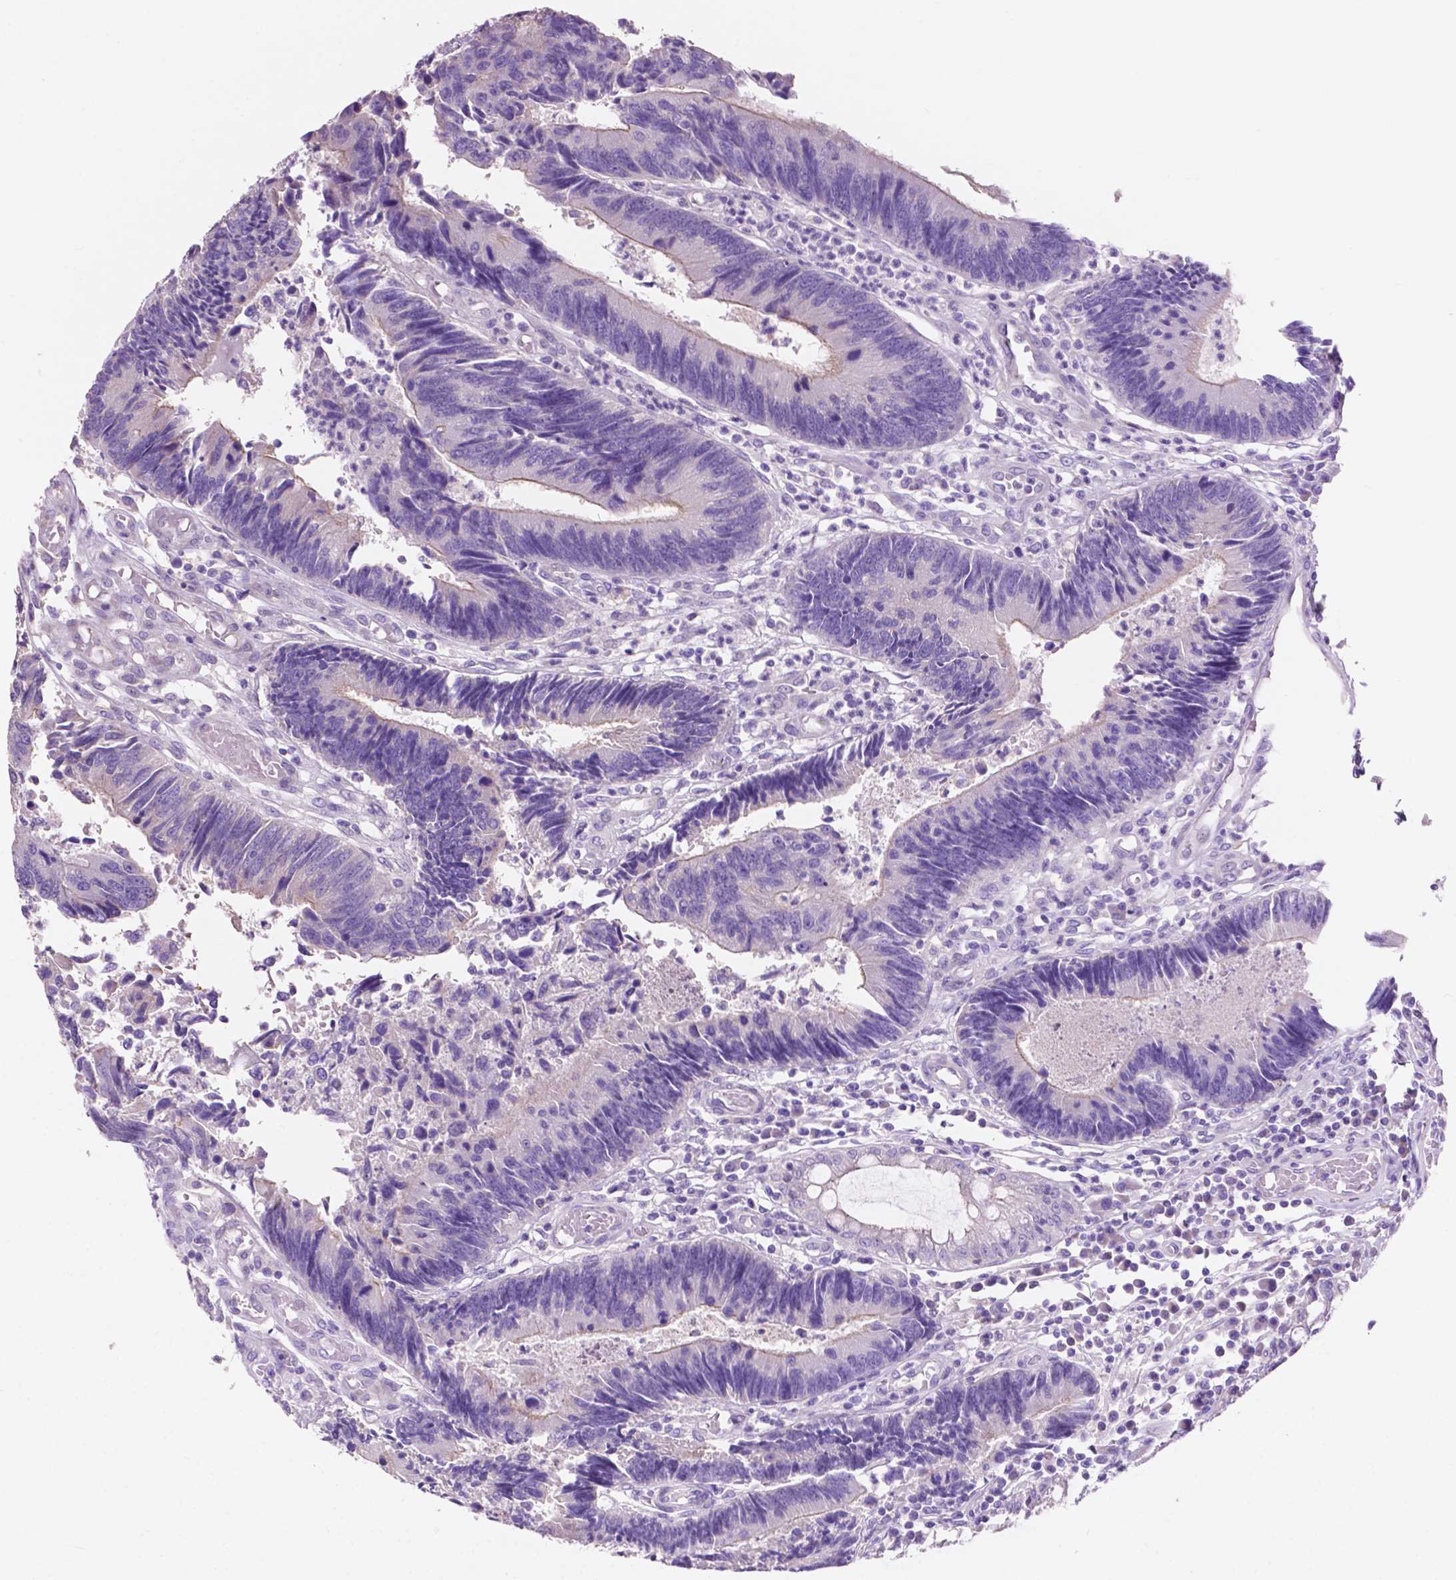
{"staining": {"intensity": "moderate", "quantity": "<25%", "location": "cytoplasmic/membranous"}, "tissue": "colorectal cancer", "cell_type": "Tumor cells", "image_type": "cancer", "snomed": [{"axis": "morphology", "description": "Adenocarcinoma, NOS"}, {"axis": "topography", "description": "Colon"}], "caption": "There is low levels of moderate cytoplasmic/membranous staining in tumor cells of colorectal cancer (adenocarcinoma), as demonstrated by immunohistochemical staining (brown color).", "gene": "CLDN17", "patient": {"sex": "female", "age": 67}}